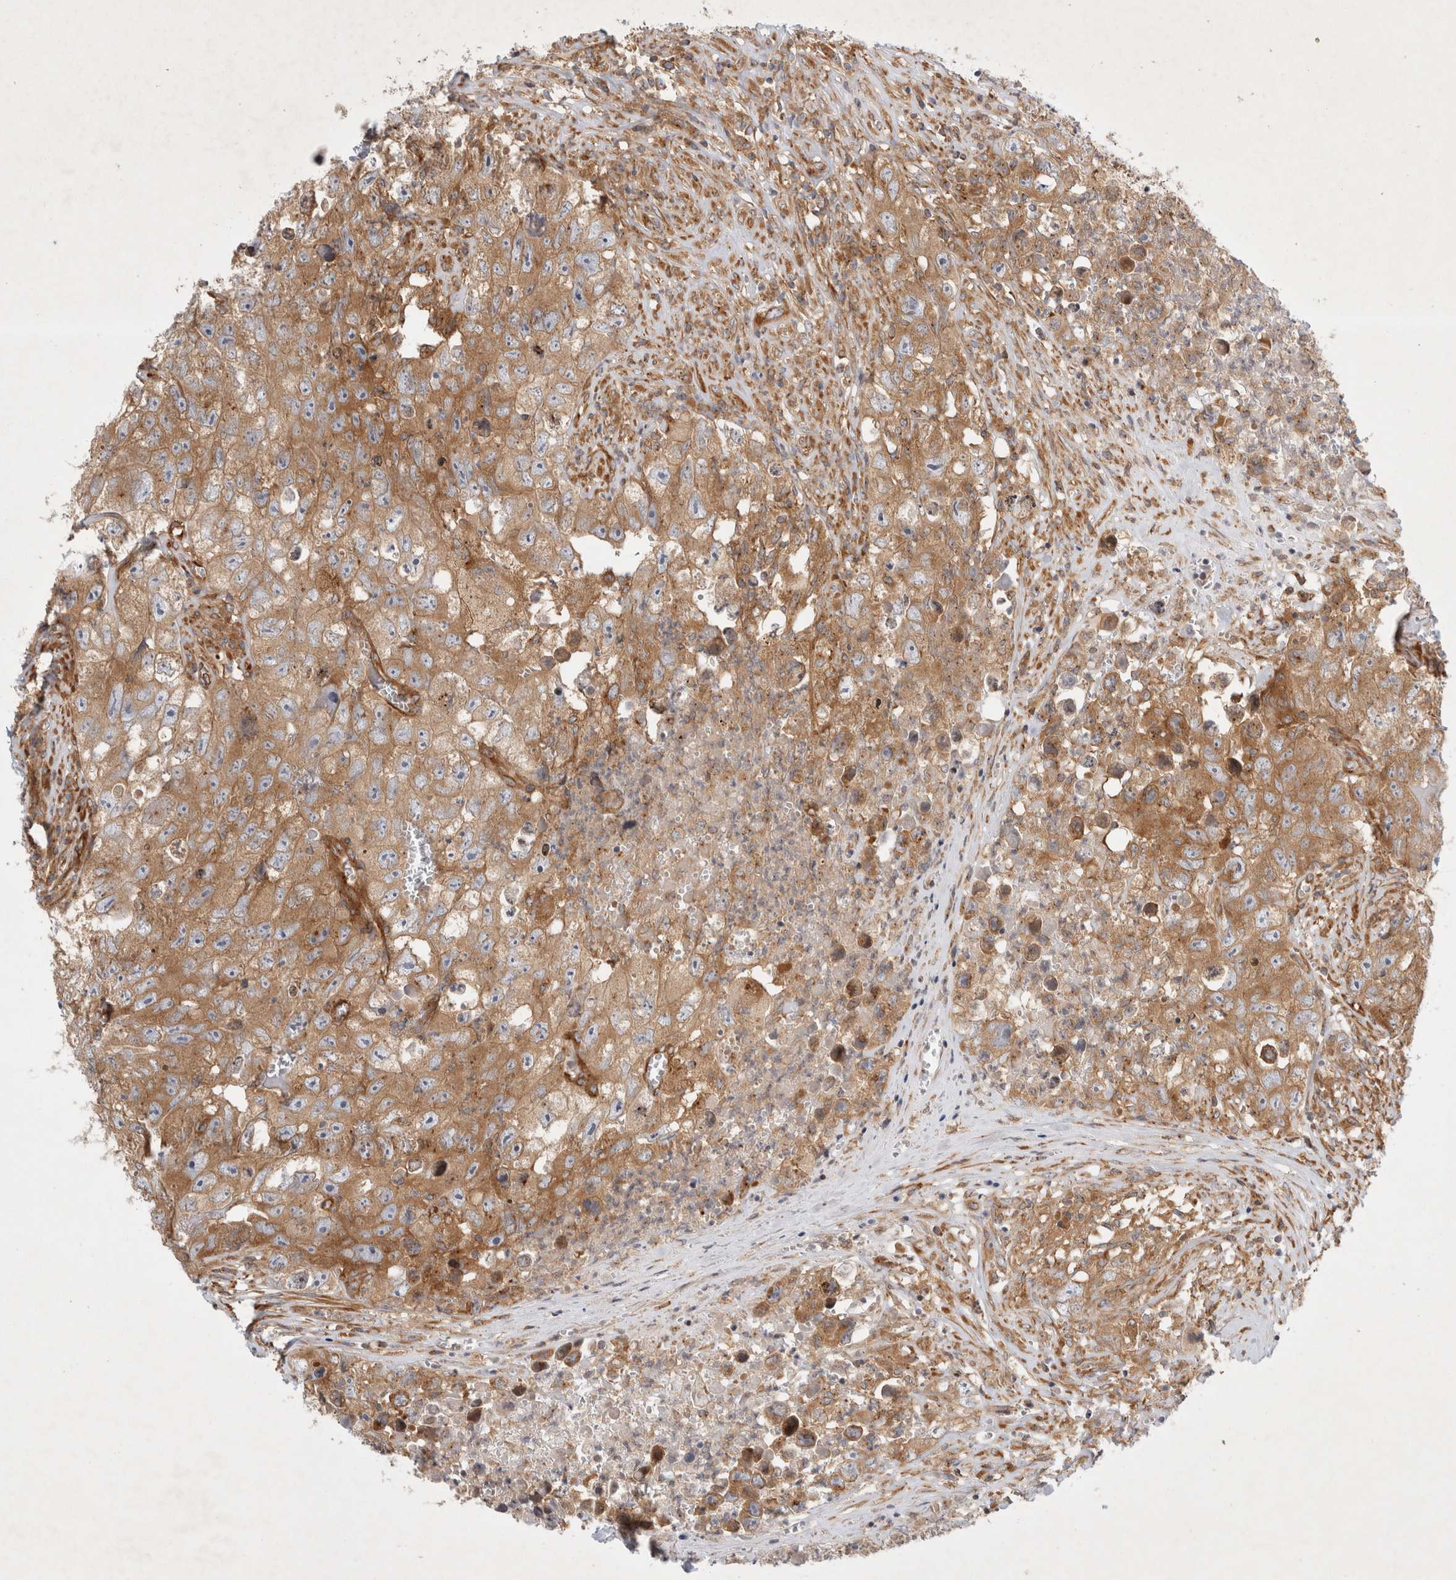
{"staining": {"intensity": "moderate", "quantity": ">75%", "location": "cytoplasmic/membranous"}, "tissue": "testis cancer", "cell_type": "Tumor cells", "image_type": "cancer", "snomed": [{"axis": "morphology", "description": "Seminoma, NOS"}, {"axis": "morphology", "description": "Carcinoma, Embryonal, NOS"}, {"axis": "topography", "description": "Testis"}], "caption": "Immunohistochemical staining of embryonal carcinoma (testis) reveals moderate cytoplasmic/membranous protein staining in about >75% of tumor cells. (Stains: DAB (3,3'-diaminobenzidine) in brown, nuclei in blue, Microscopy: brightfield microscopy at high magnification).", "gene": "GPR150", "patient": {"sex": "male", "age": 43}}